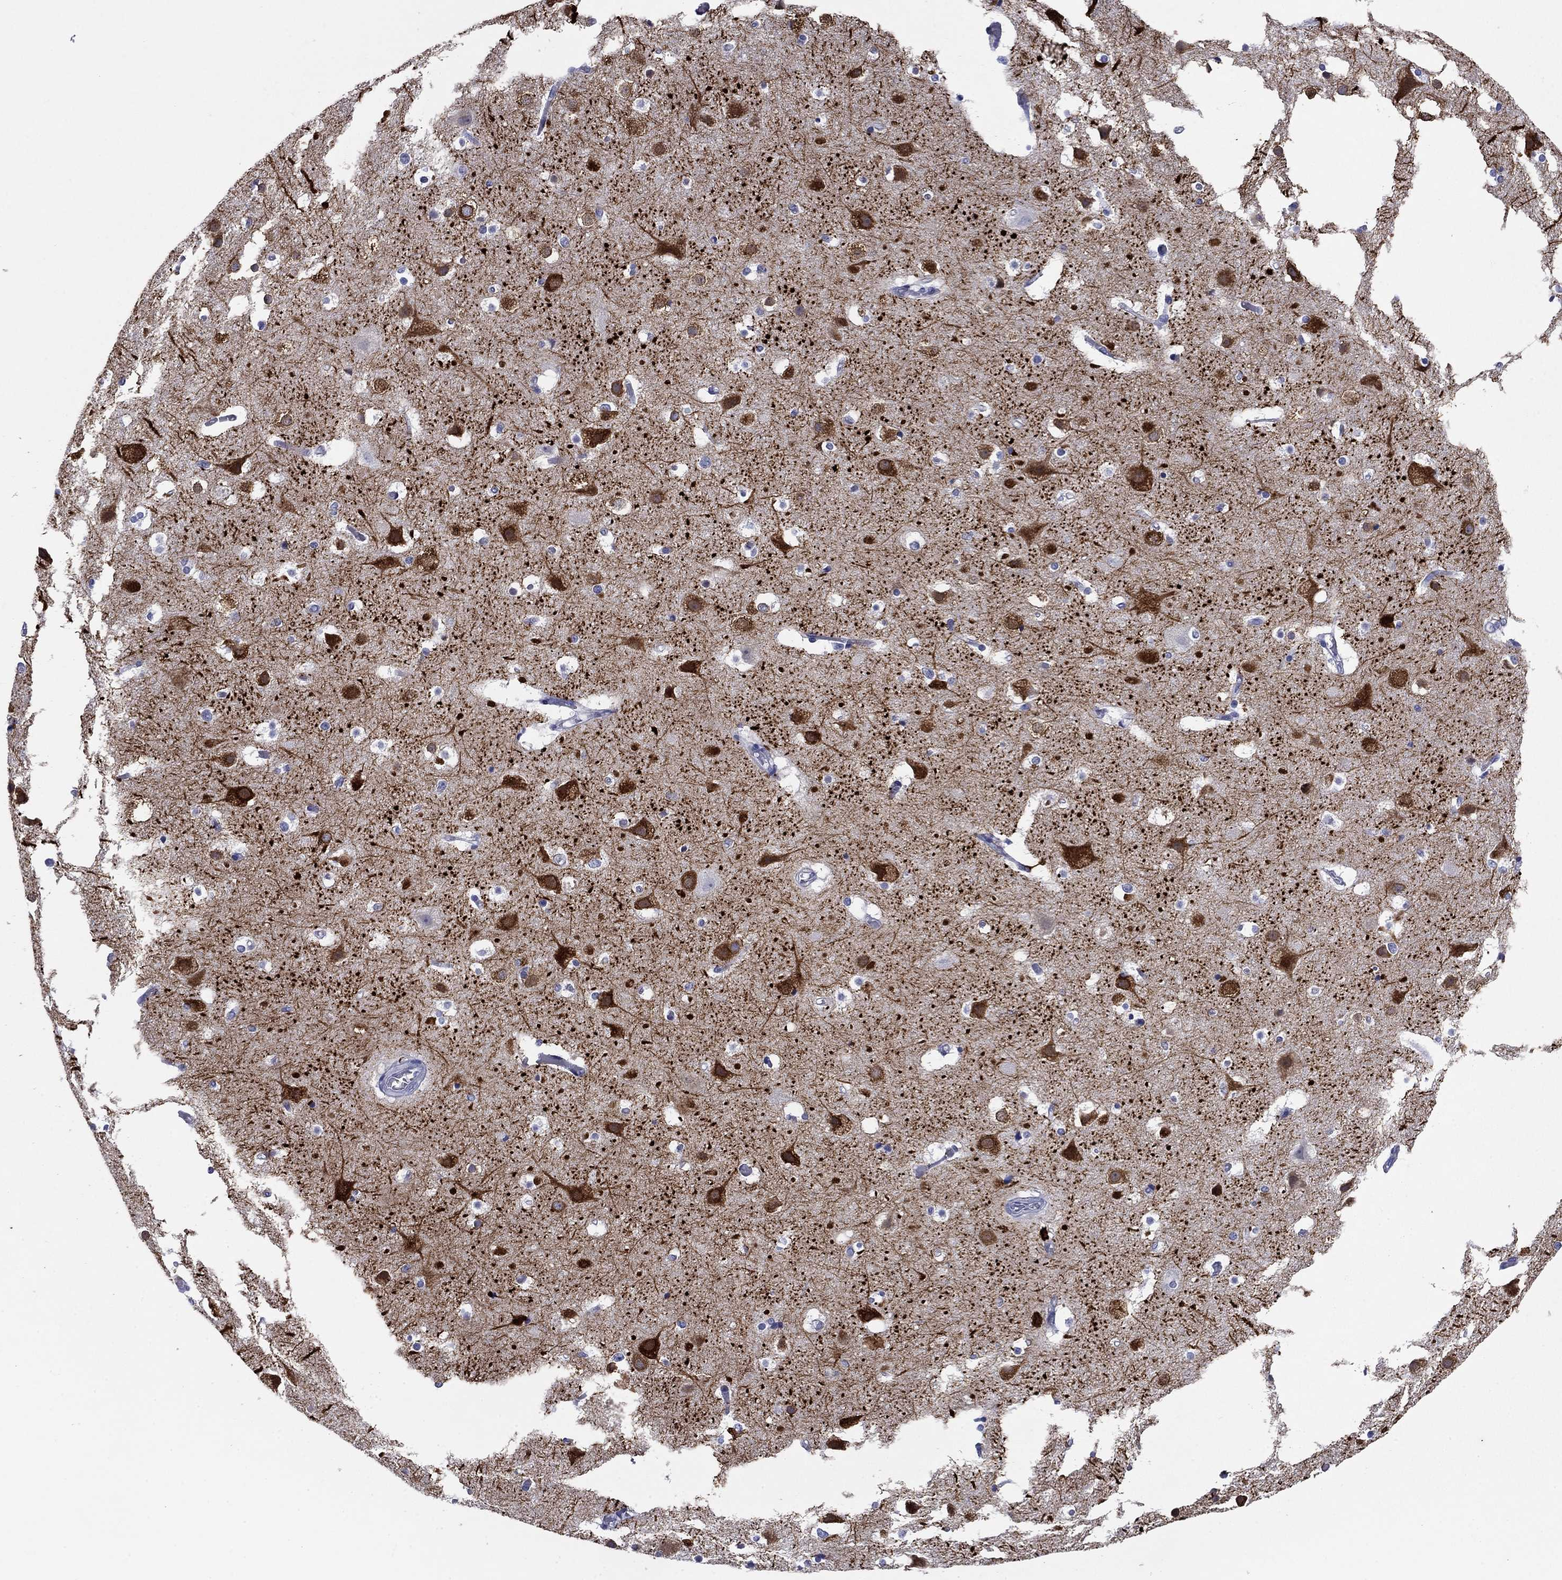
{"staining": {"intensity": "negative", "quantity": "none", "location": "none"}, "tissue": "cerebral cortex", "cell_type": "Endothelial cells", "image_type": "normal", "snomed": [{"axis": "morphology", "description": "Normal tissue, NOS"}, {"axis": "topography", "description": "Cerebral cortex"}], "caption": "High magnification brightfield microscopy of unremarkable cerebral cortex stained with DAB (brown) and counterstained with hematoxylin (blue): endothelial cells show no significant expression. (Brightfield microscopy of DAB immunohistochemistry at high magnification).", "gene": "KCNH1", "patient": {"sex": "female", "age": 52}}